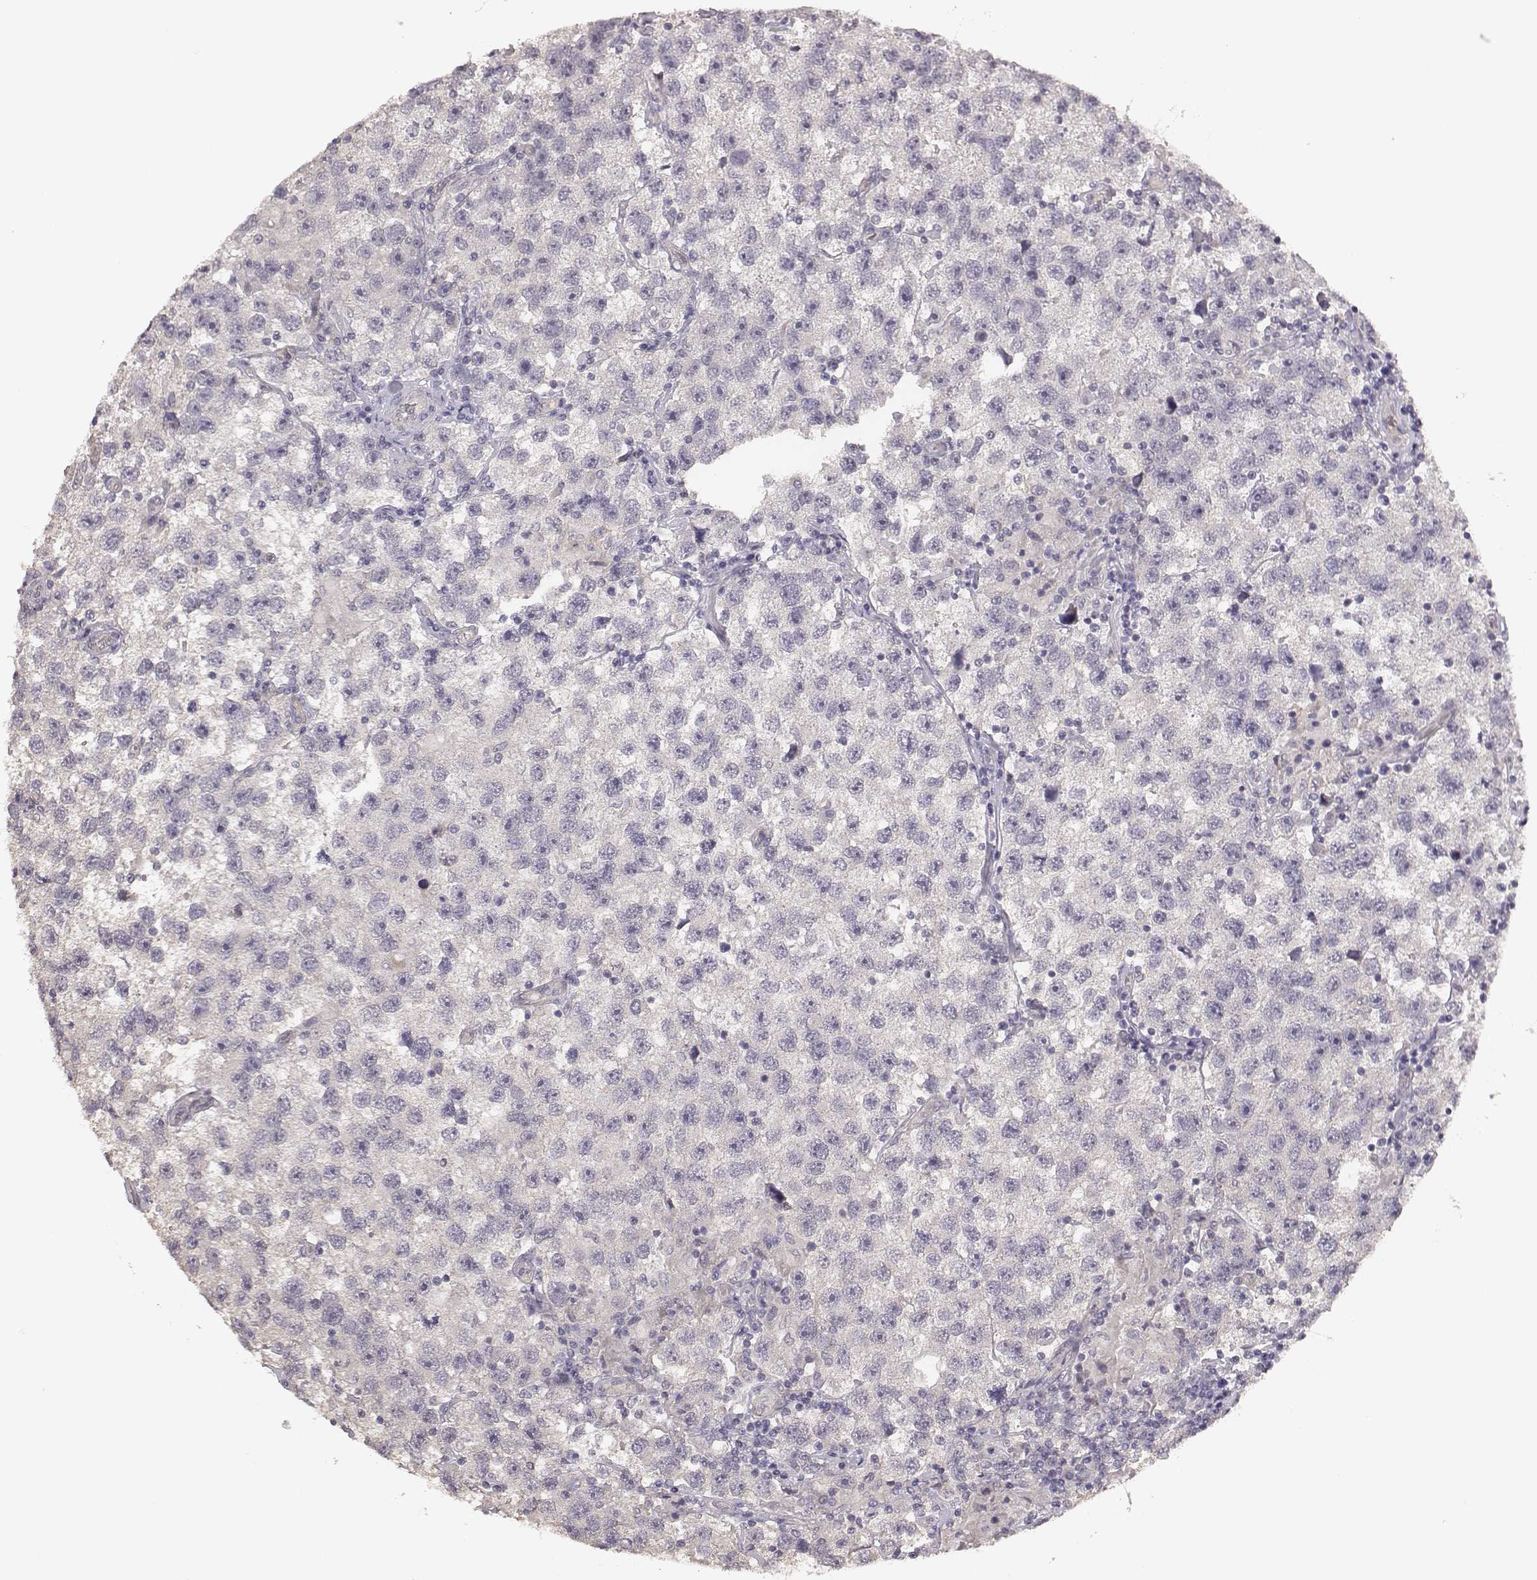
{"staining": {"intensity": "negative", "quantity": "none", "location": "none"}, "tissue": "testis cancer", "cell_type": "Tumor cells", "image_type": "cancer", "snomed": [{"axis": "morphology", "description": "Seminoma, NOS"}, {"axis": "topography", "description": "Testis"}], "caption": "An immunohistochemistry image of seminoma (testis) is shown. There is no staining in tumor cells of seminoma (testis). Nuclei are stained in blue.", "gene": "SCARF1", "patient": {"sex": "male", "age": 26}}